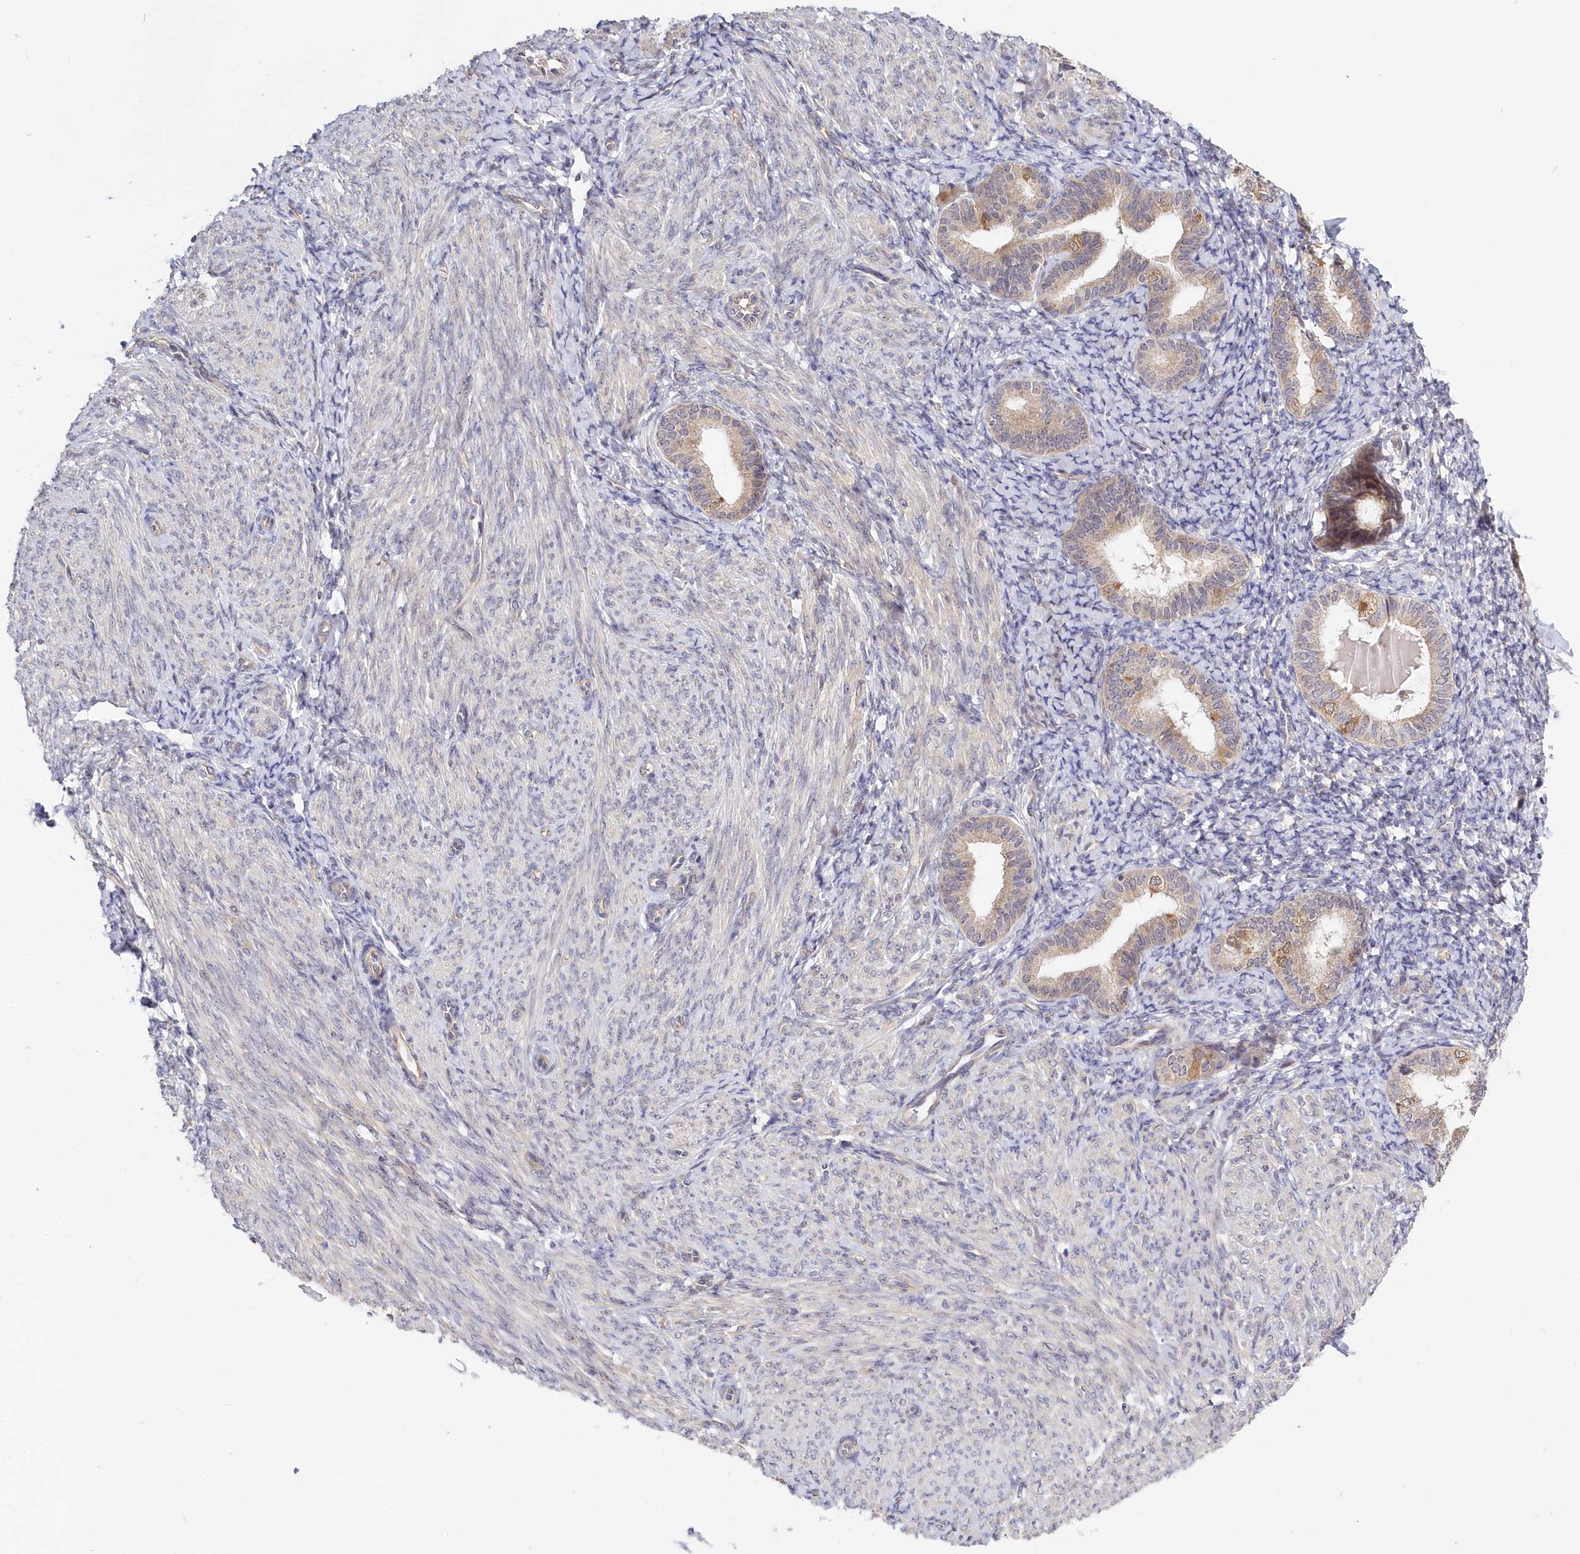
{"staining": {"intensity": "negative", "quantity": "none", "location": "none"}, "tissue": "endometrium", "cell_type": "Cells in endometrial stroma", "image_type": "normal", "snomed": [{"axis": "morphology", "description": "Normal tissue, NOS"}, {"axis": "topography", "description": "Endometrium"}], "caption": "DAB immunohistochemical staining of unremarkable endometrium reveals no significant staining in cells in endometrial stroma.", "gene": "KATNA1", "patient": {"sex": "female", "age": 72}}